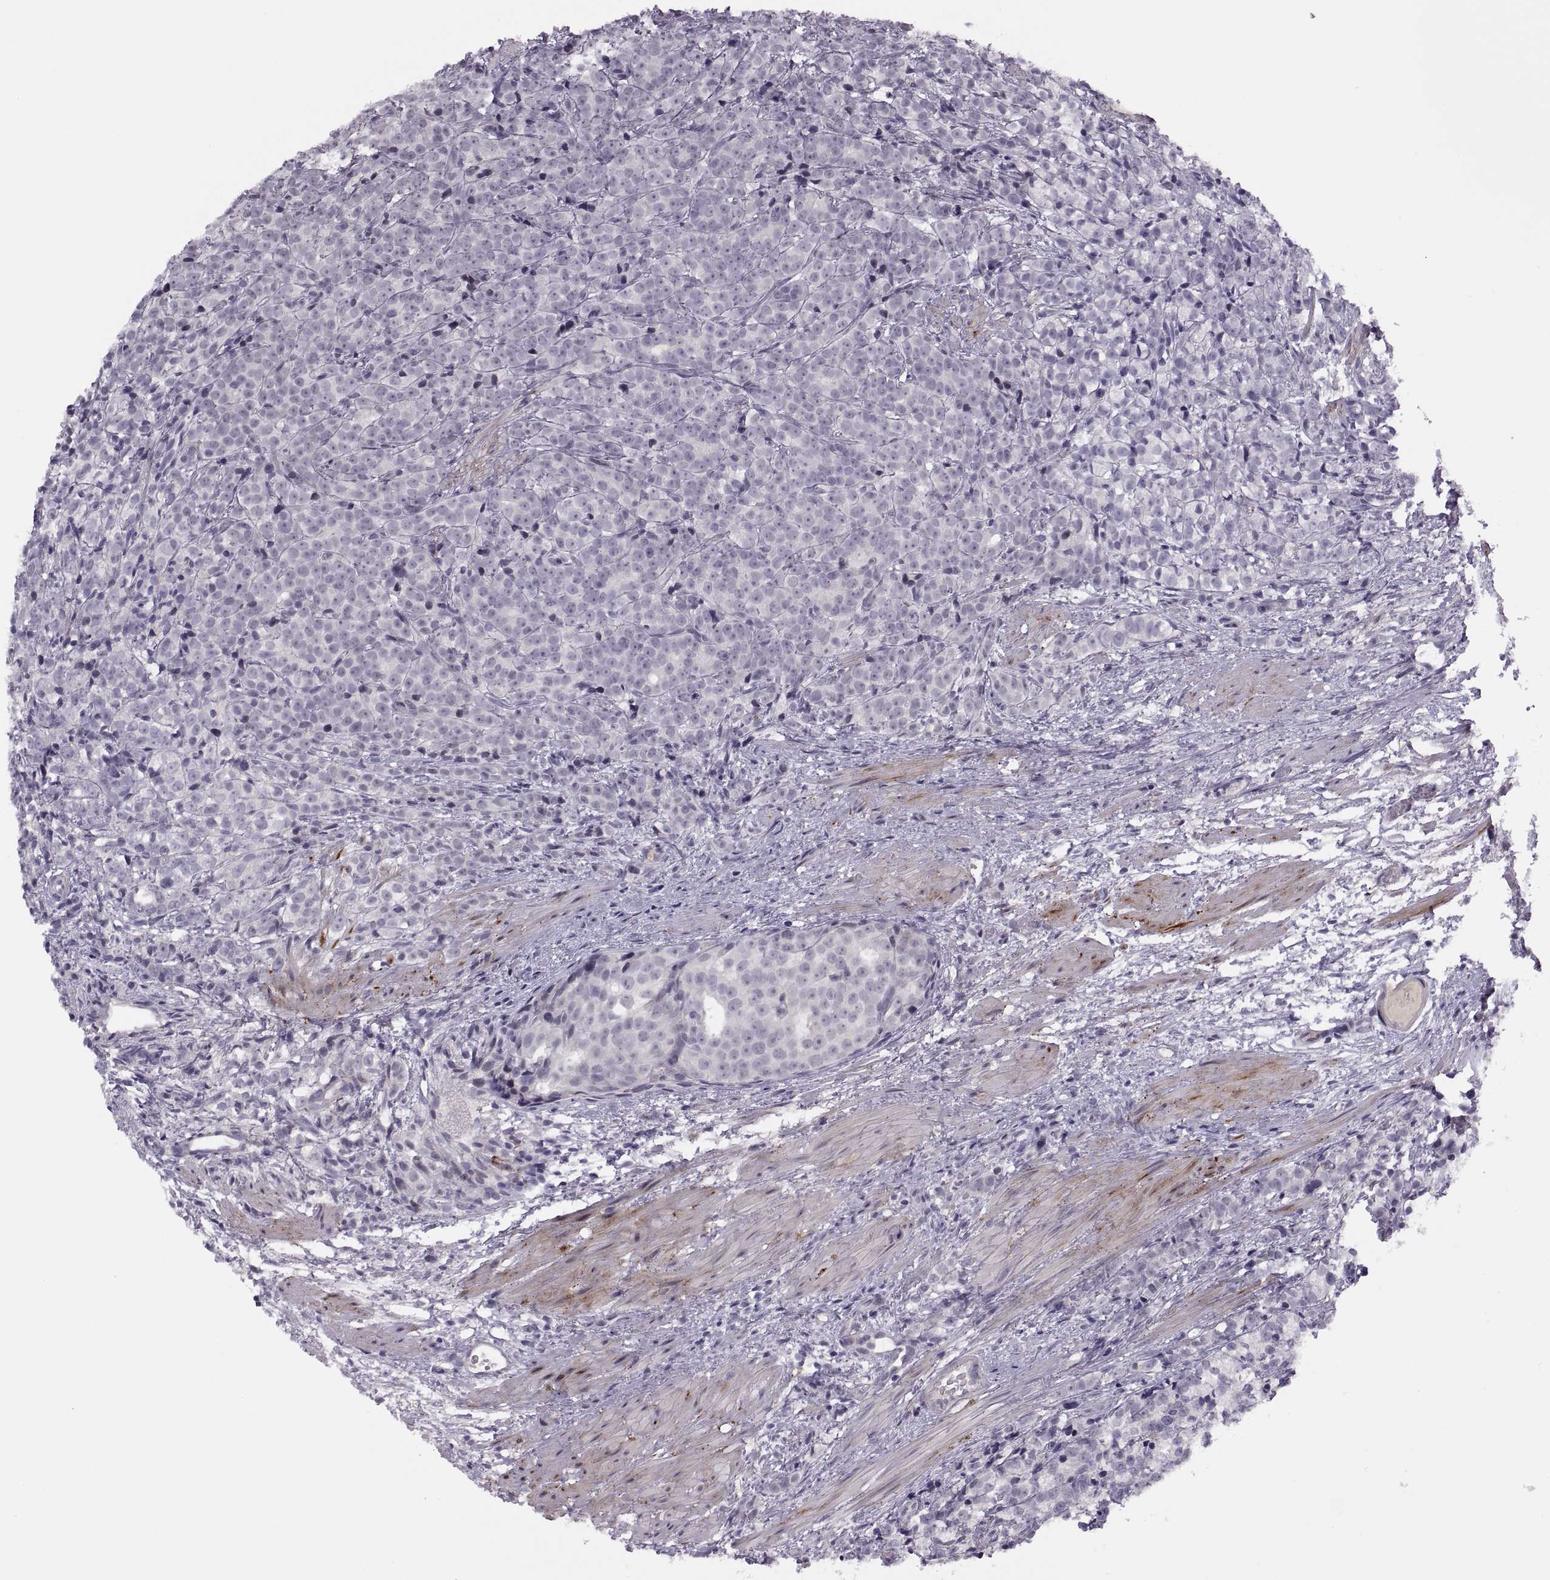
{"staining": {"intensity": "negative", "quantity": "none", "location": "none"}, "tissue": "prostate cancer", "cell_type": "Tumor cells", "image_type": "cancer", "snomed": [{"axis": "morphology", "description": "Adenocarcinoma, High grade"}, {"axis": "topography", "description": "Prostate"}], "caption": "Tumor cells show no significant expression in prostate adenocarcinoma (high-grade).", "gene": "CHCT1", "patient": {"sex": "male", "age": 53}}